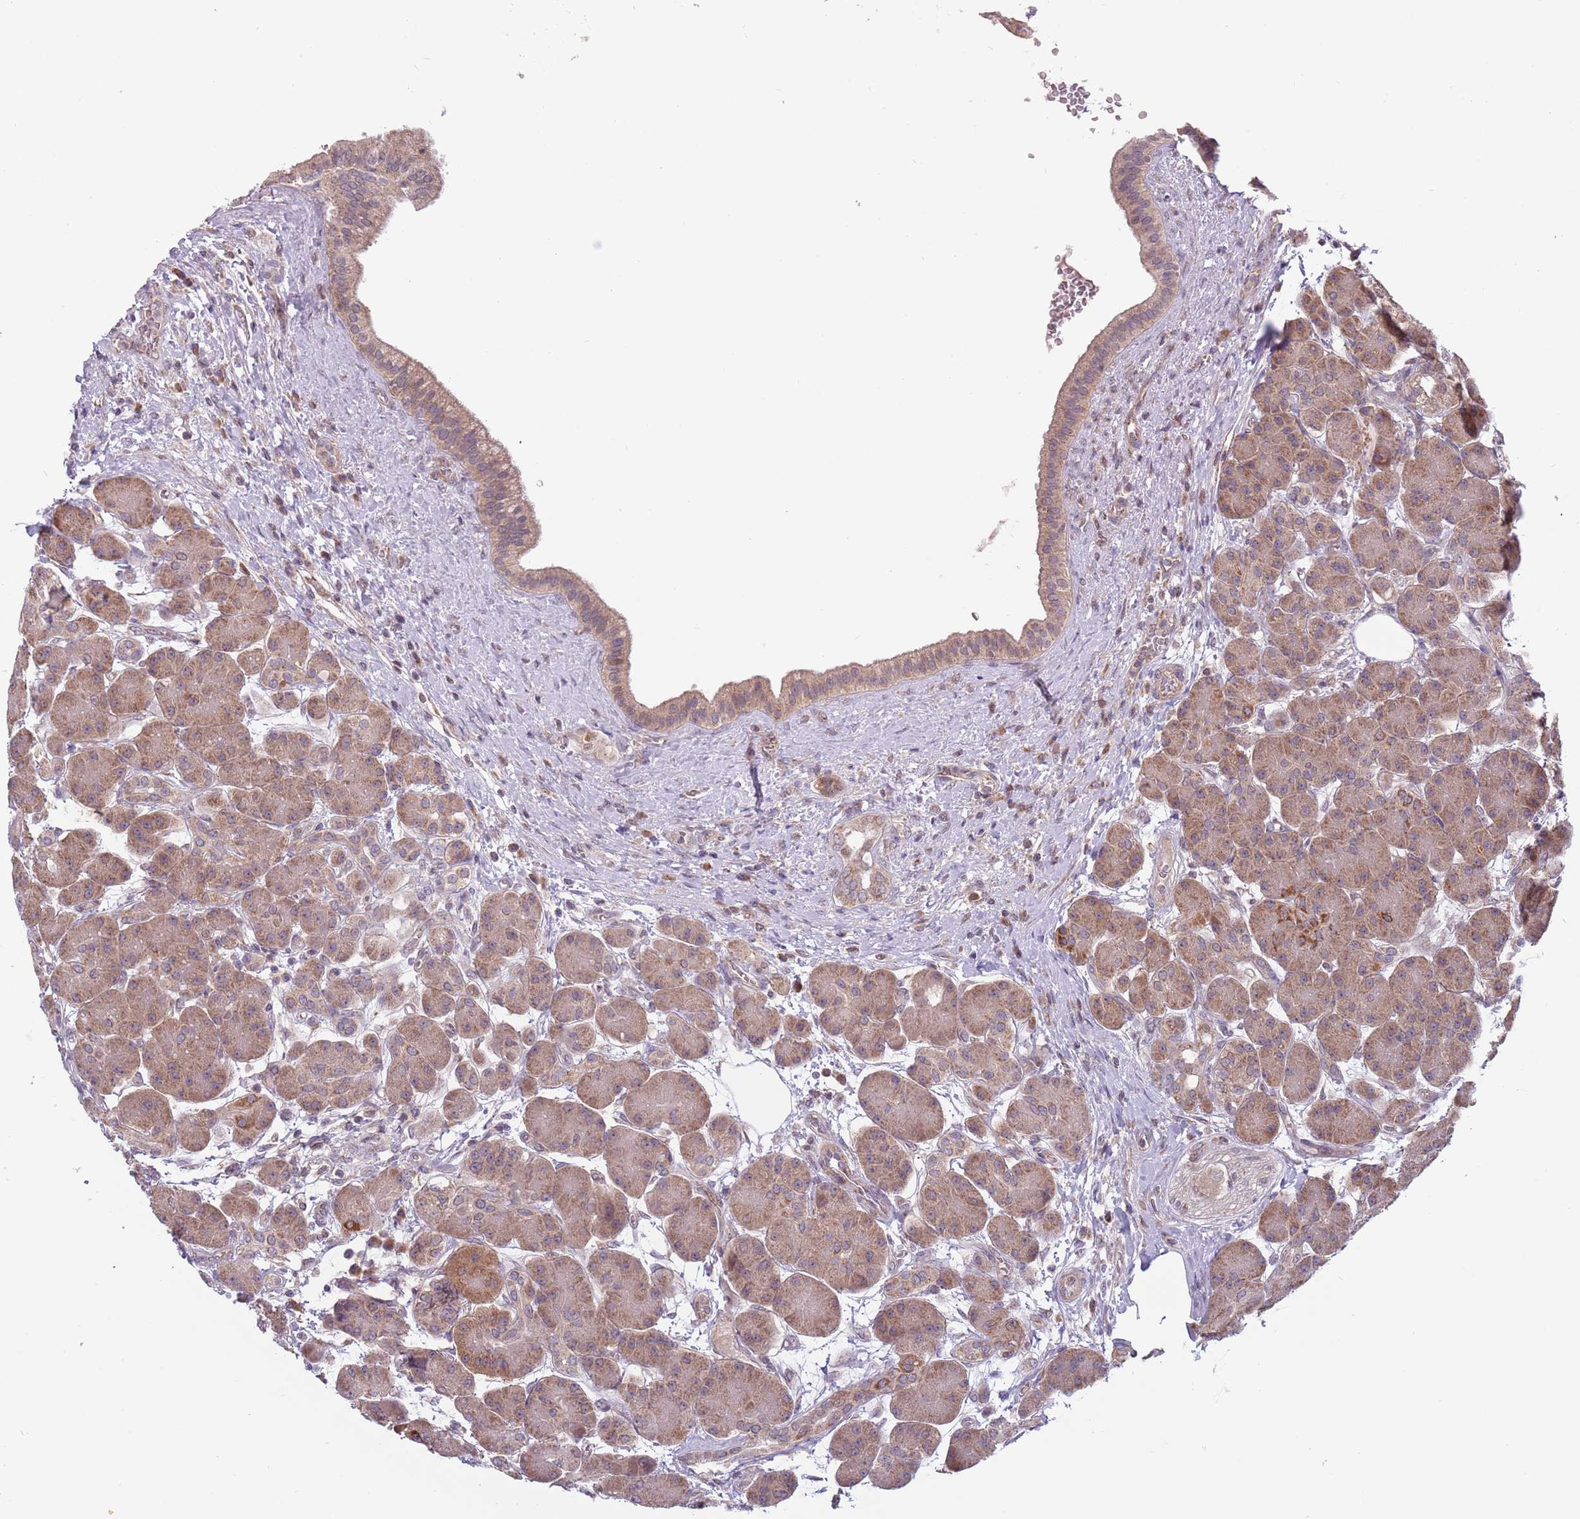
{"staining": {"intensity": "moderate", "quantity": ">75%", "location": "cytoplasmic/membranous"}, "tissue": "pancreas", "cell_type": "Exocrine glandular cells", "image_type": "normal", "snomed": [{"axis": "morphology", "description": "Normal tissue, NOS"}, {"axis": "topography", "description": "Pancreas"}], "caption": "The immunohistochemical stain labels moderate cytoplasmic/membranous positivity in exocrine glandular cells of normal pancreas. (DAB (3,3'-diaminobenzidine) = brown stain, brightfield microscopy at high magnification).", "gene": "RNF181", "patient": {"sex": "male", "age": 63}}